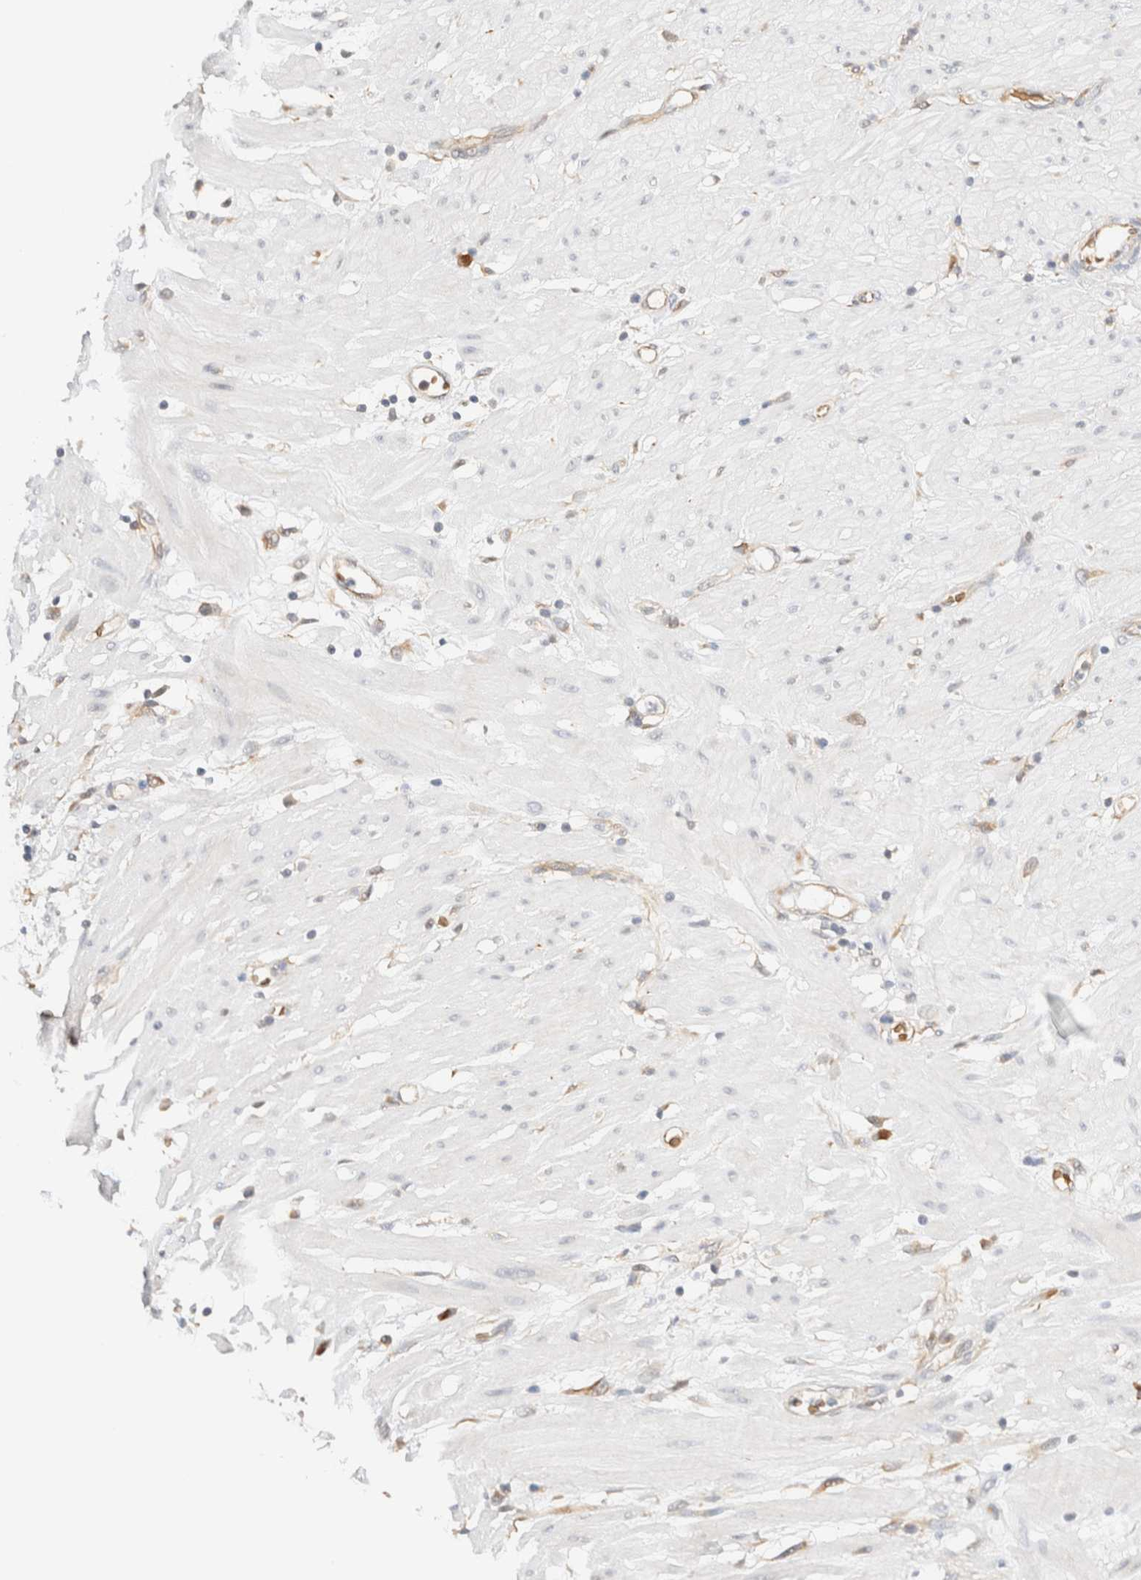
{"staining": {"intensity": "weak", "quantity": "<25%", "location": "cytoplasmic/membranous"}, "tissue": "stomach cancer", "cell_type": "Tumor cells", "image_type": "cancer", "snomed": [{"axis": "morphology", "description": "Adenocarcinoma, NOS"}, {"axis": "topography", "description": "Stomach"}, {"axis": "topography", "description": "Stomach, lower"}], "caption": "Immunohistochemical staining of adenocarcinoma (stomach) shows no significant staining in tumor cells.", "gene": "SYVN1", "patient": {"sex": "female", "age": 48}}